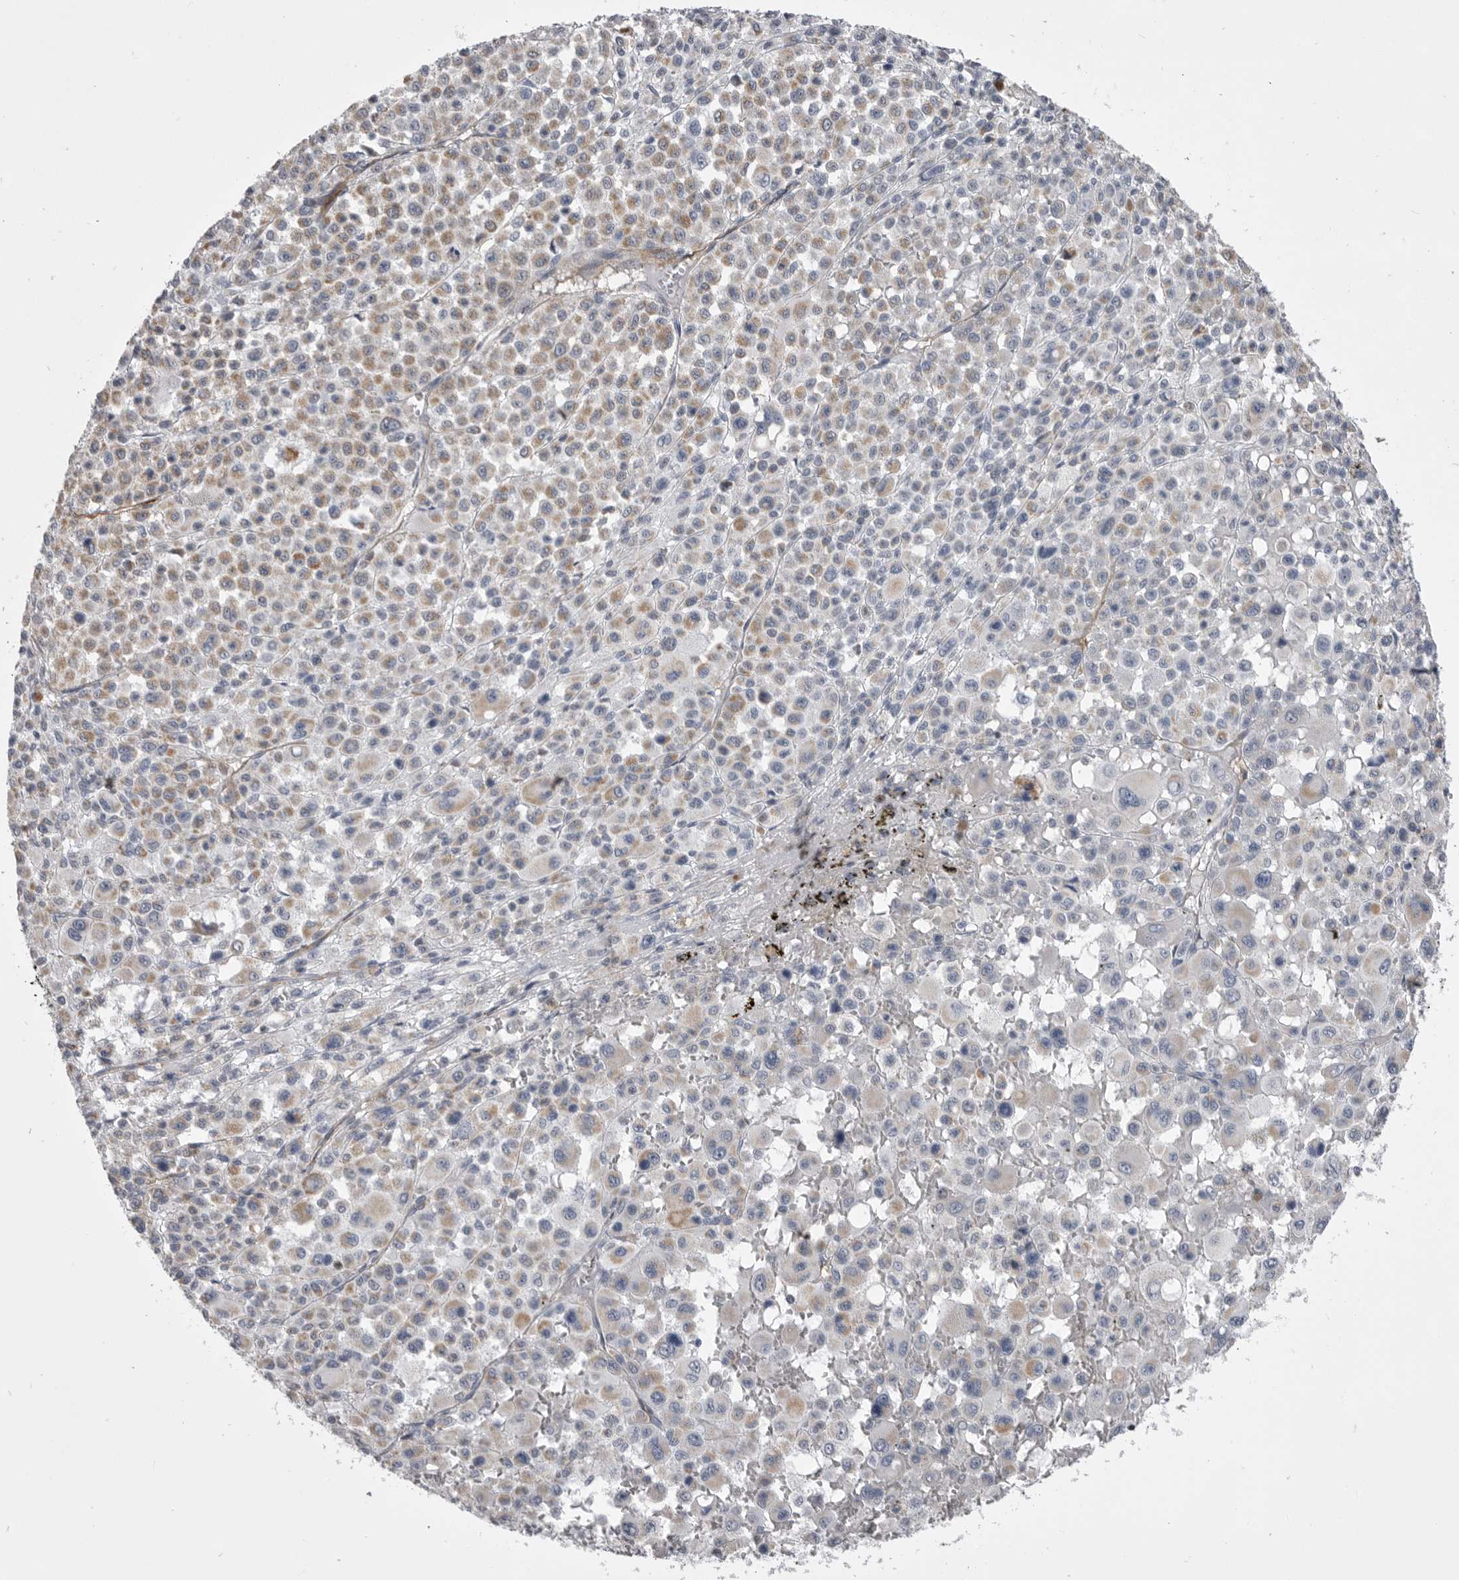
{"staining": {"intensity": "moderate", "quantity": ">75%", "location": "cytoplasmic/membranous"}, "tissue": "melanoma", "cell_type": "Tumor cells", "image_type": "cancer", "snomed": [{"axis": "morphology", "description": "Malignant melanoma, Metastatic site"}, {"axis": "topography", "description": "Skin"}], "caption": "Immunohistochemical staining of malignant melanoma (metastatic site) displays medium levels of moderate cytoplasmic/membranous protein expression in about >75% of tumor cells.", "gene": "OPLAH", "patient": {"sex": "female", "age": 74}}